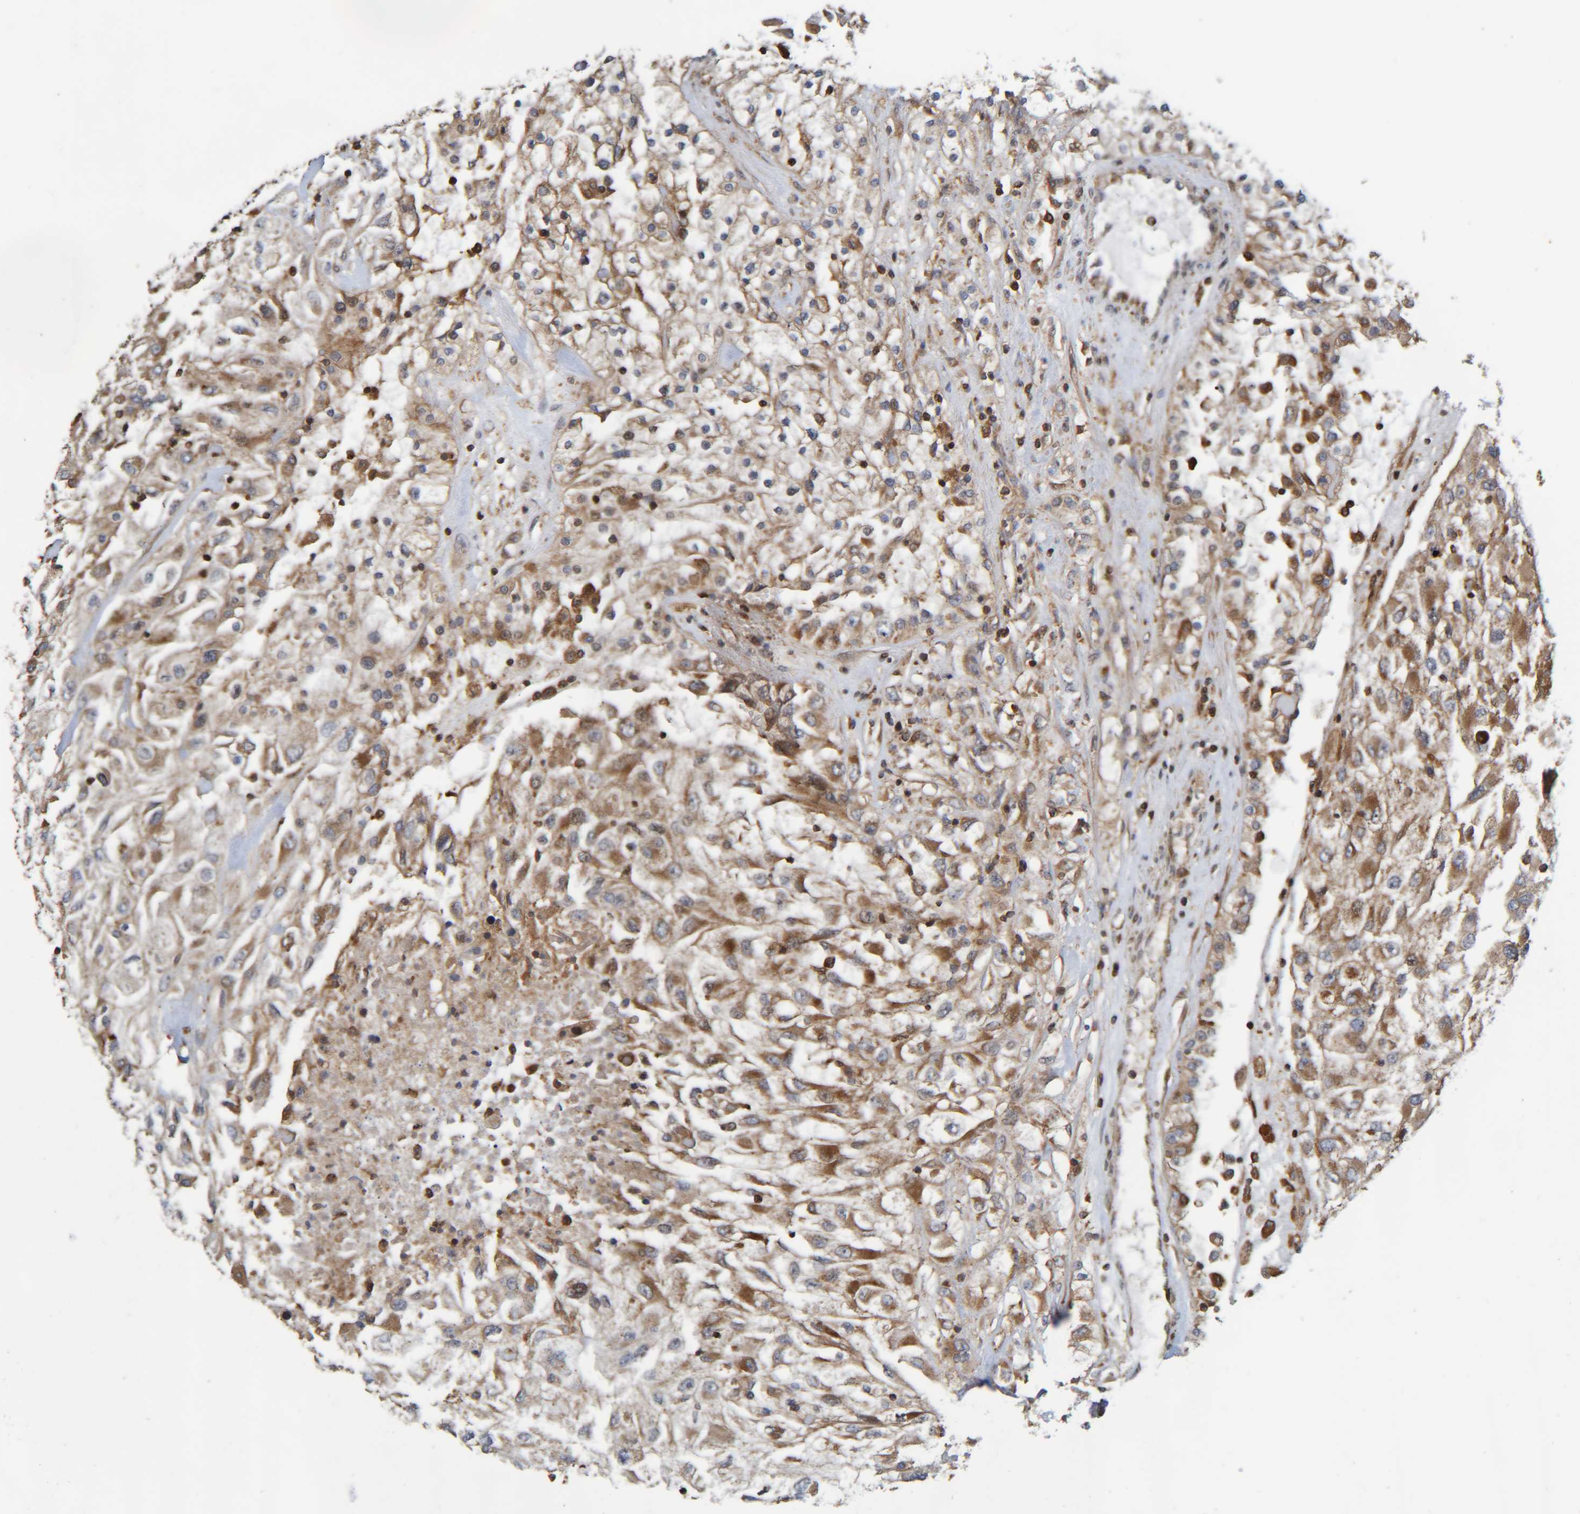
{"staining": {"intensity": "moderate", "quantity": ">75%", "location": "cytoplasmic/membranous"}, "tissue": "renal cancer", "cell_type": "Tumor cells", "image_type": "cancer", "snomed": [{"axis": "morphology", "description": "Adenocarcinoma, NOS"}, {"axis": "topography", "description": "Kidney"}], "caption": "About >75% of tumor cells in human renal cancer (adenocarcinoma) display moderate cytoplasmic/membranous protein positivity as visualized by brown immunohistochemical staining.", "gene": "CCDC57", "patient": {"sex": "female", "age": 52}}